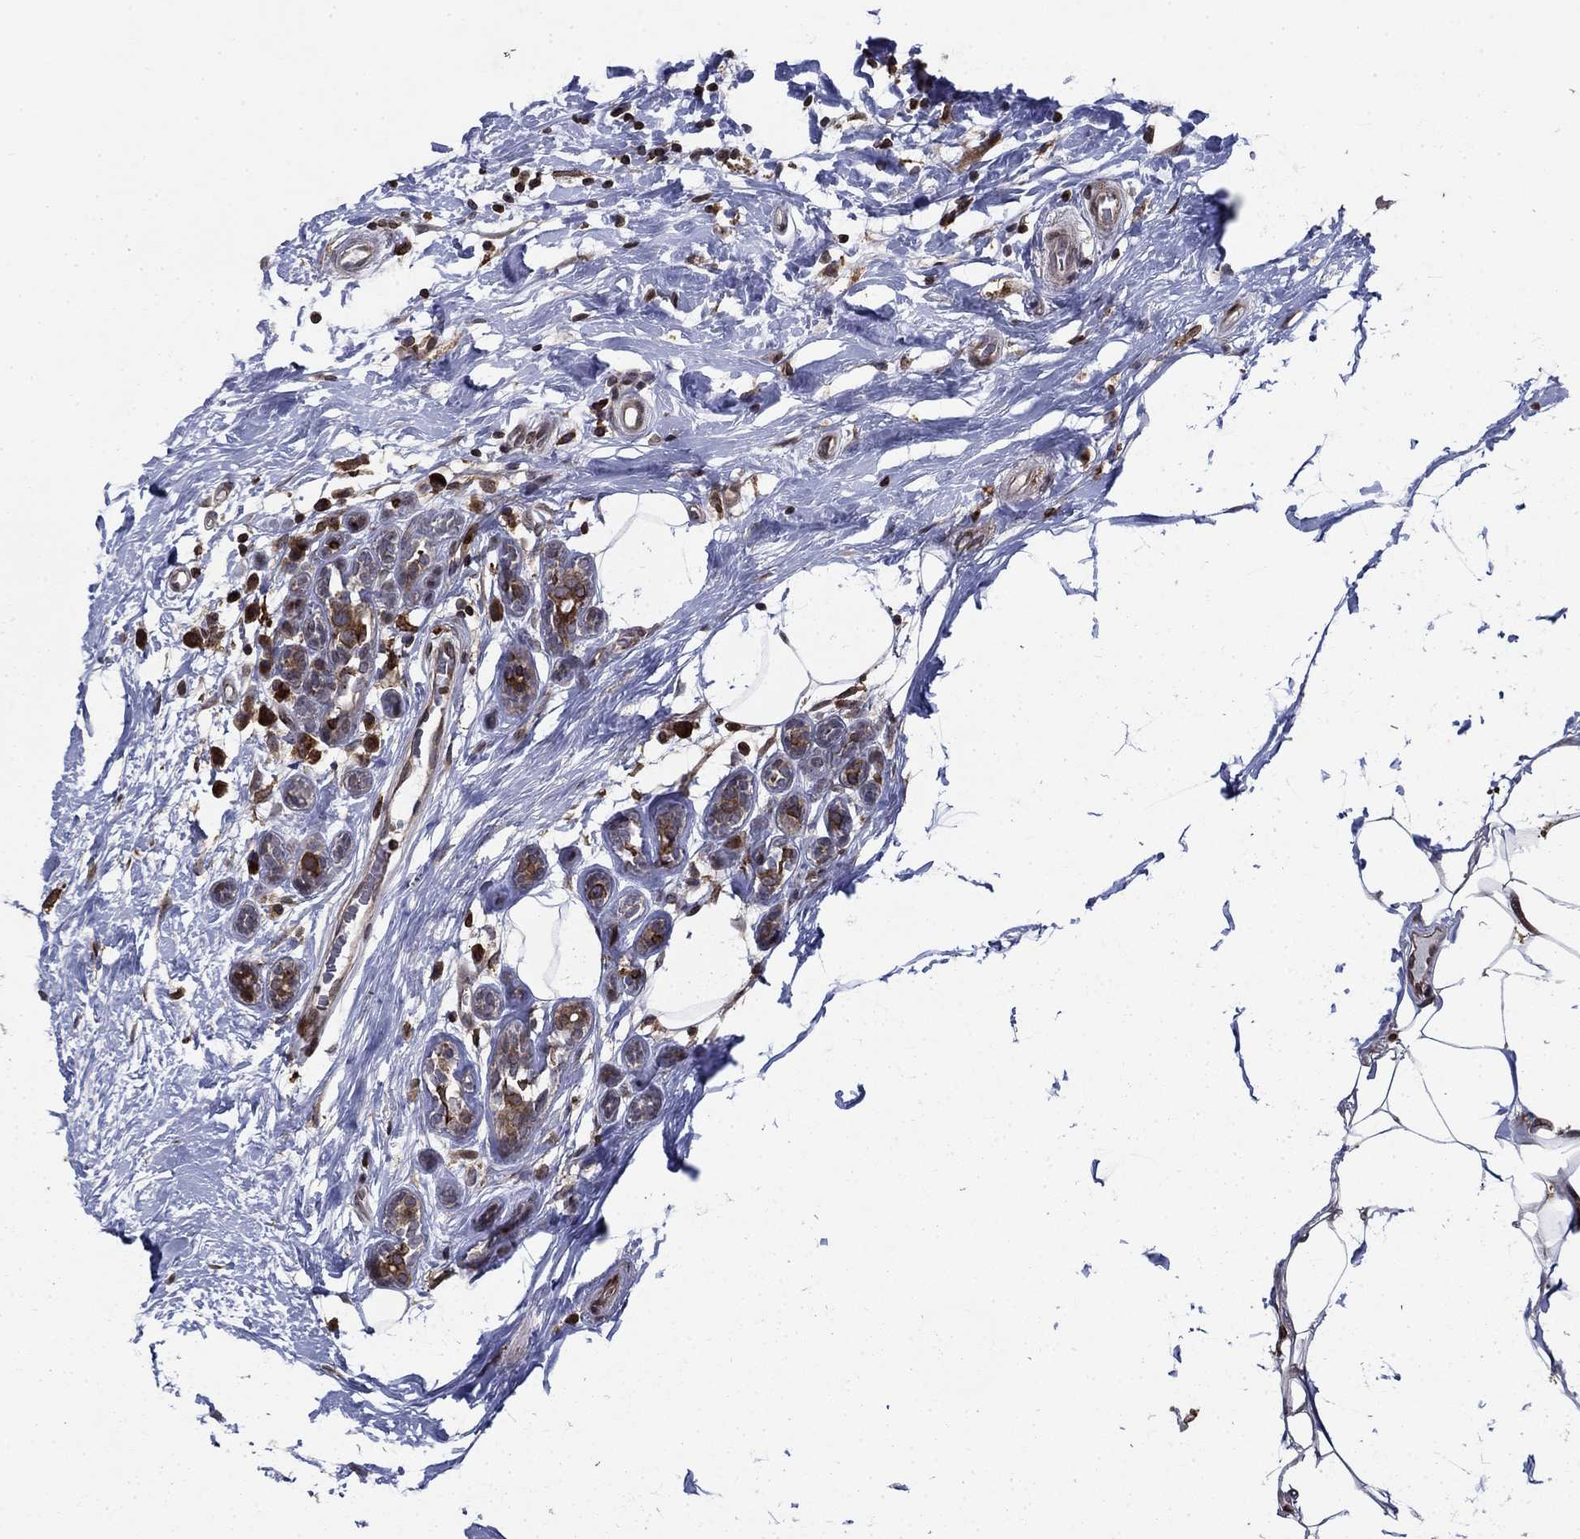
{"staining": {"intensity": "moderate", "quantity": "25%-75%", "location": "cytoplasmic/membranous"}, "tissue": "breast cancer", "cell_type": "Tumor cells", "image_type": "cancer", "snomed": [{"axis": "morphology", "description": "Duct carcinoma"}, {"axis": "topography", "description": "Breast"}], "caption": "Immunohistochemistry of human breast cancer (intraductal carcinoma) demonstrates medium levels of moderate cytoplasmic/membranous staining in about 25%-75% of tumor cells.", "gene": "DHRS7", "patient": {"sex": "female", "age": 45}}